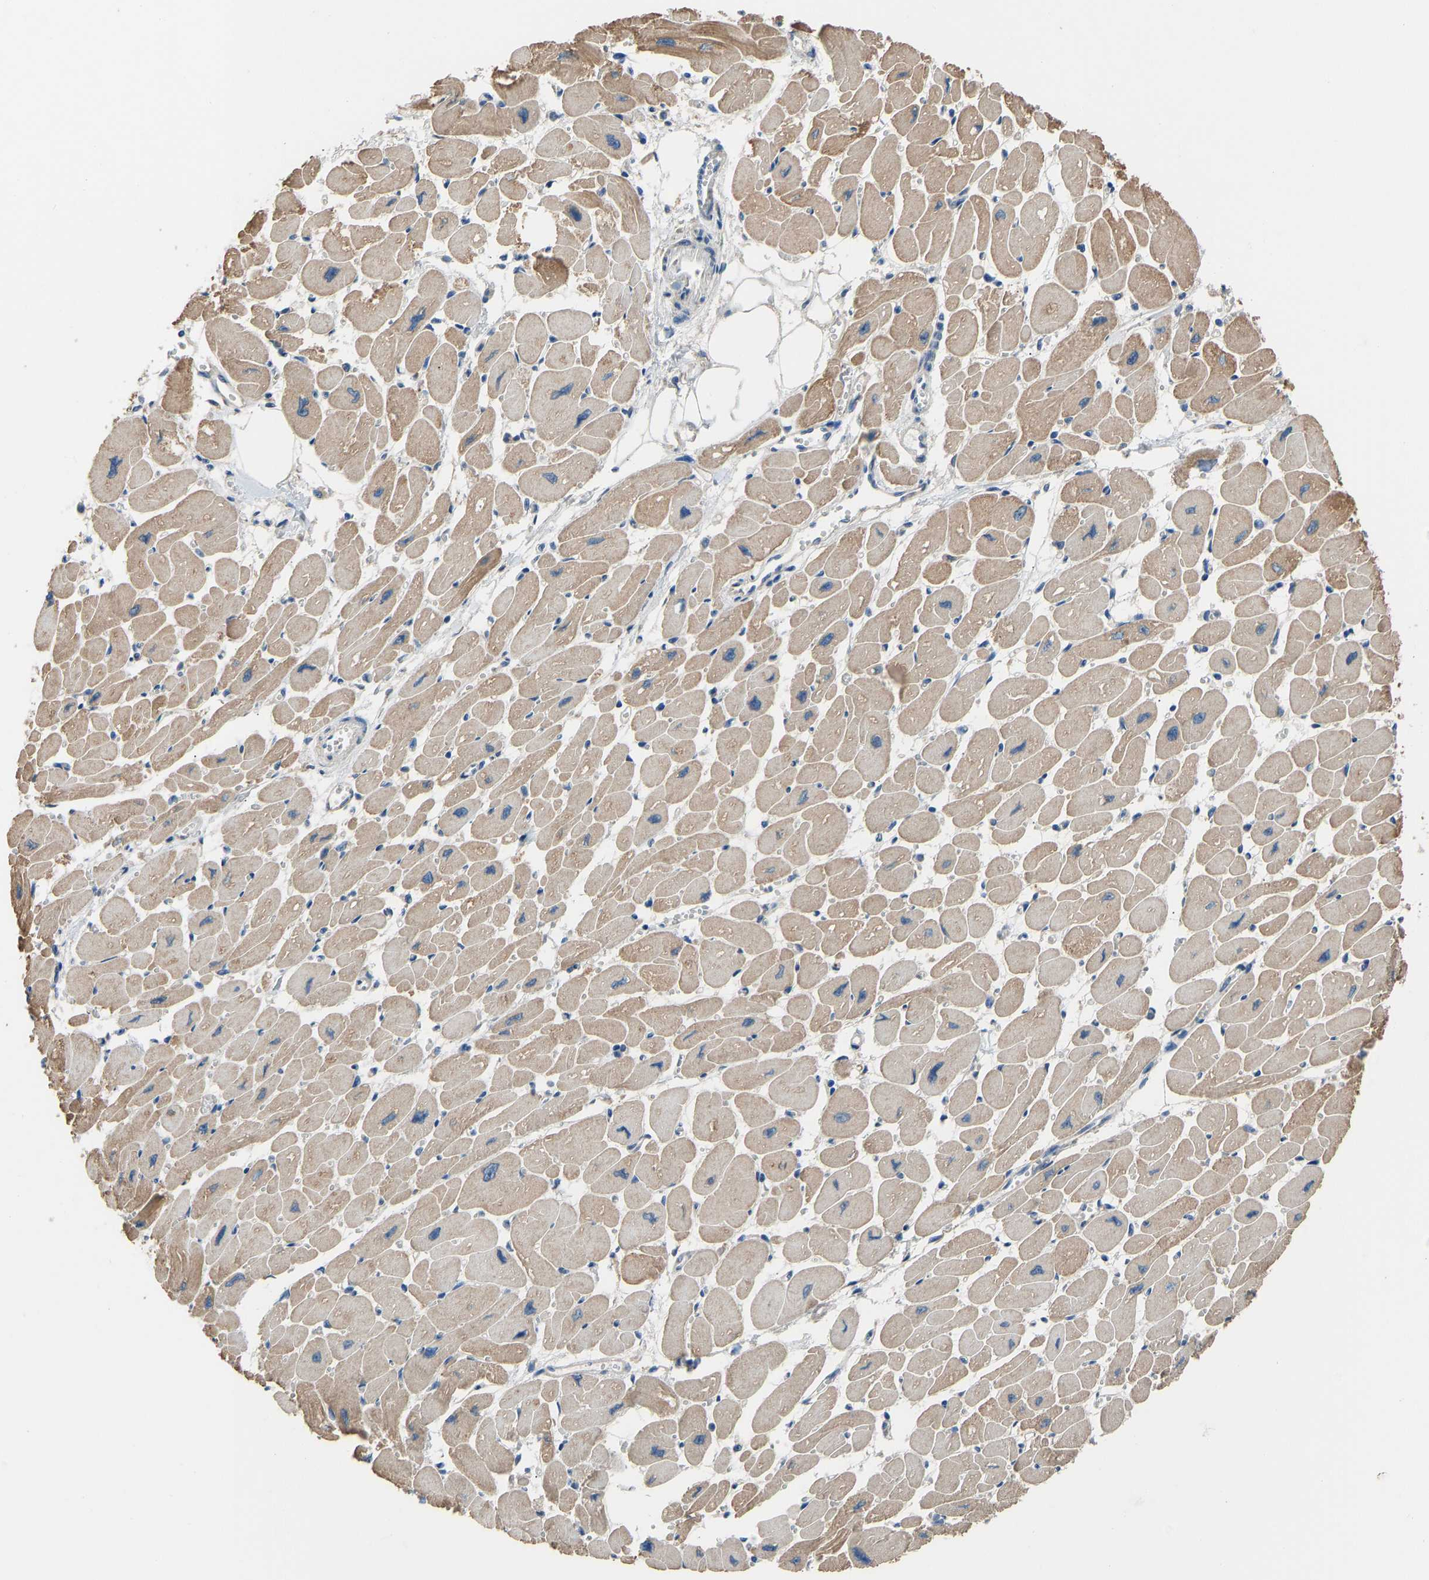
{"staining": {"intensity": "moderate", "quantity": ">75%", "location": "cytoplasmic/membranous"}, "tissue": "heart muscle", "cell_type": "Cardiomyocytes", "image_type": "normal", "snomed": [{"axis": "morphology", "description": "Normal tissue, NOS"}, {"axis": "topography", "description": "Heart"}], "caption": "Cardiomyocytes demonstrate medium levels of moderate cytoplasmic/membranous expression in approximately >75% of cells in normal human heart muscle.", "gene": "TGFBR3", "patient": {"sex": "female", "age": 54}}